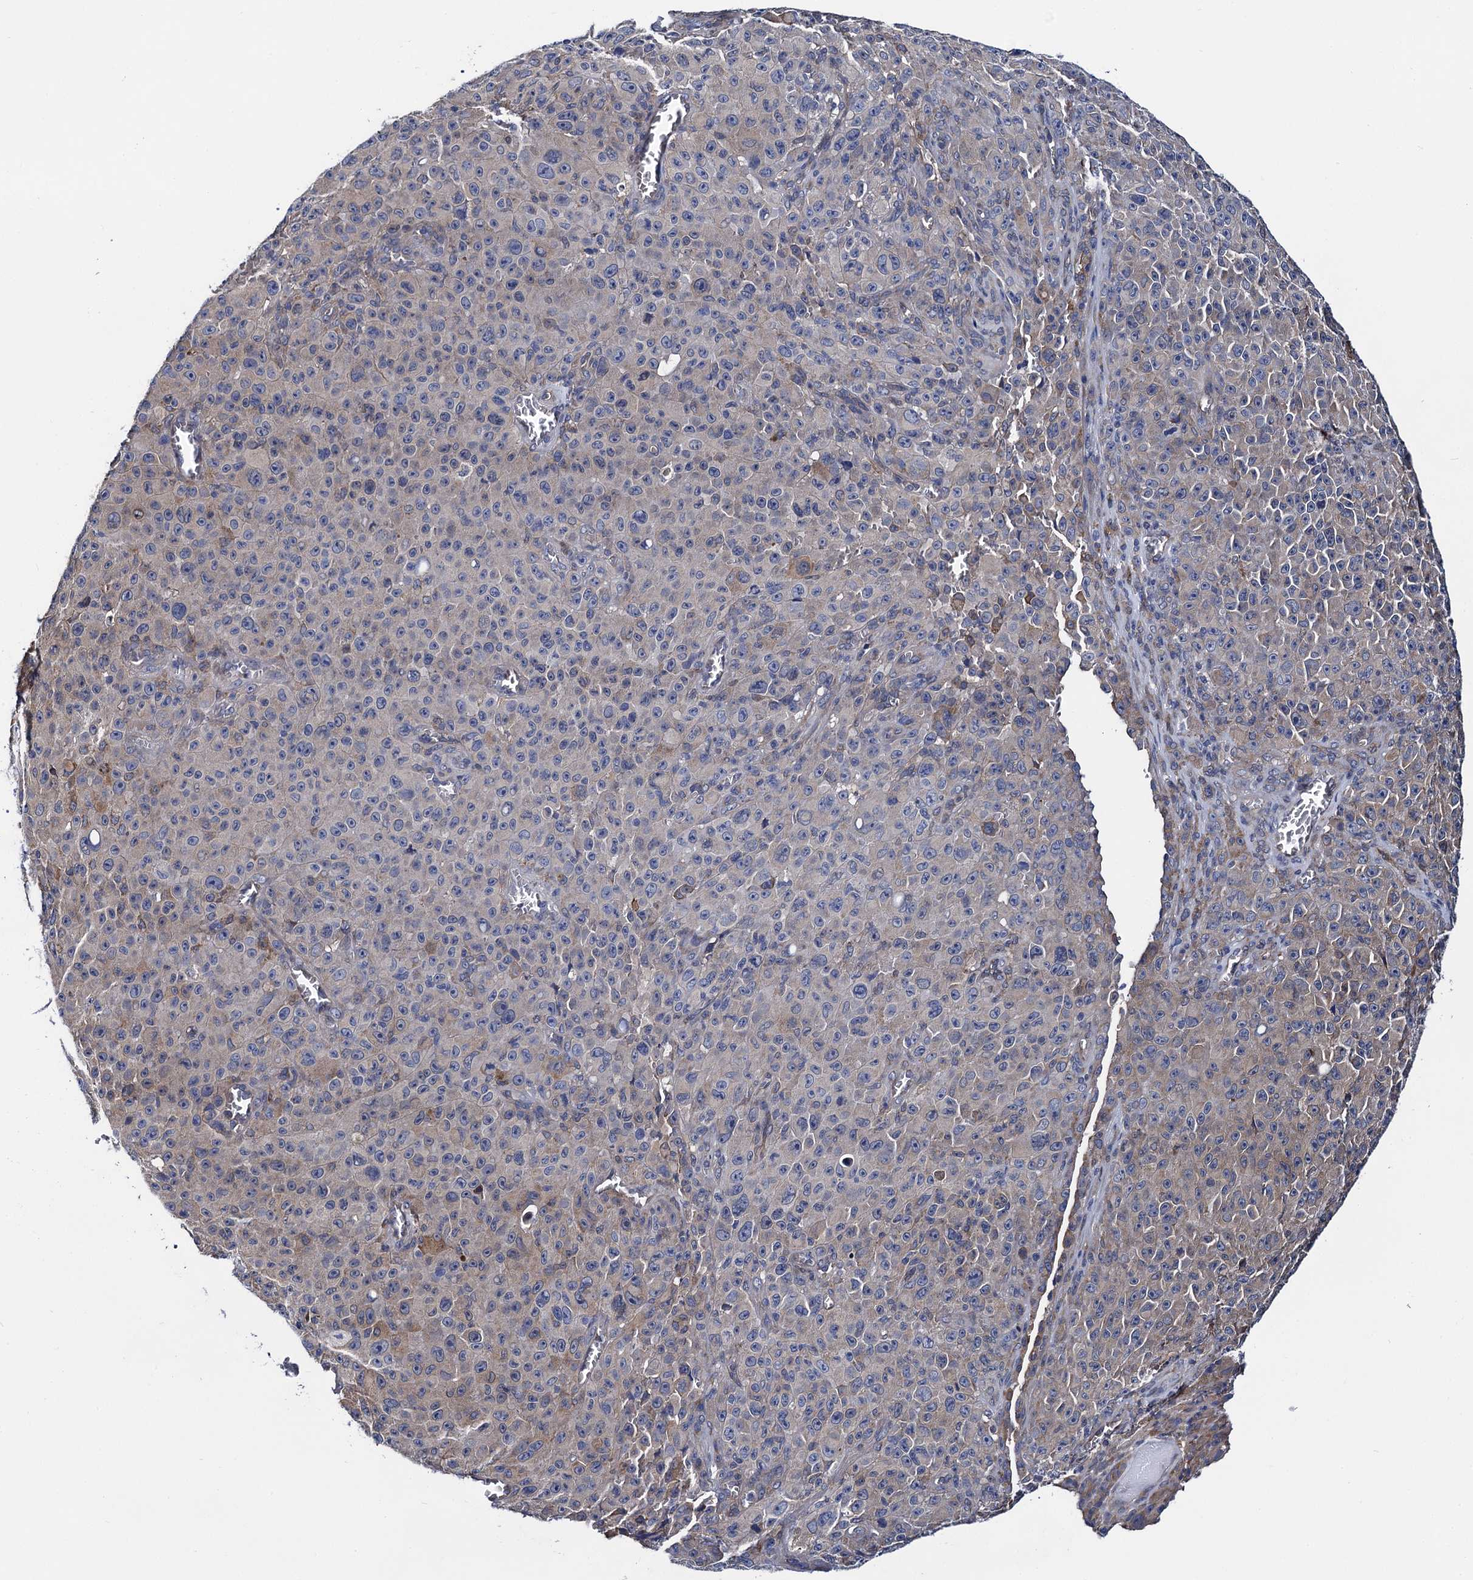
{"staining": {"intensity": "weak", "quantity": "<25%", "location": "cytoplasmic/membranous"}, "tissue": "melanoma", "cell_type": "Tumor cells", "image_type": "cancer", "snomed": [{"axis": "morphology", "description": "Malignant melanoma, NOS"}, {"axis": "topography", "description": "Skin"}], "caption": "This is an IHC photomicrograph of human melanoma. There is no staining in tumor cells.", "gene": "PGLS", "patient": {"sex": "female", "age": 82}}